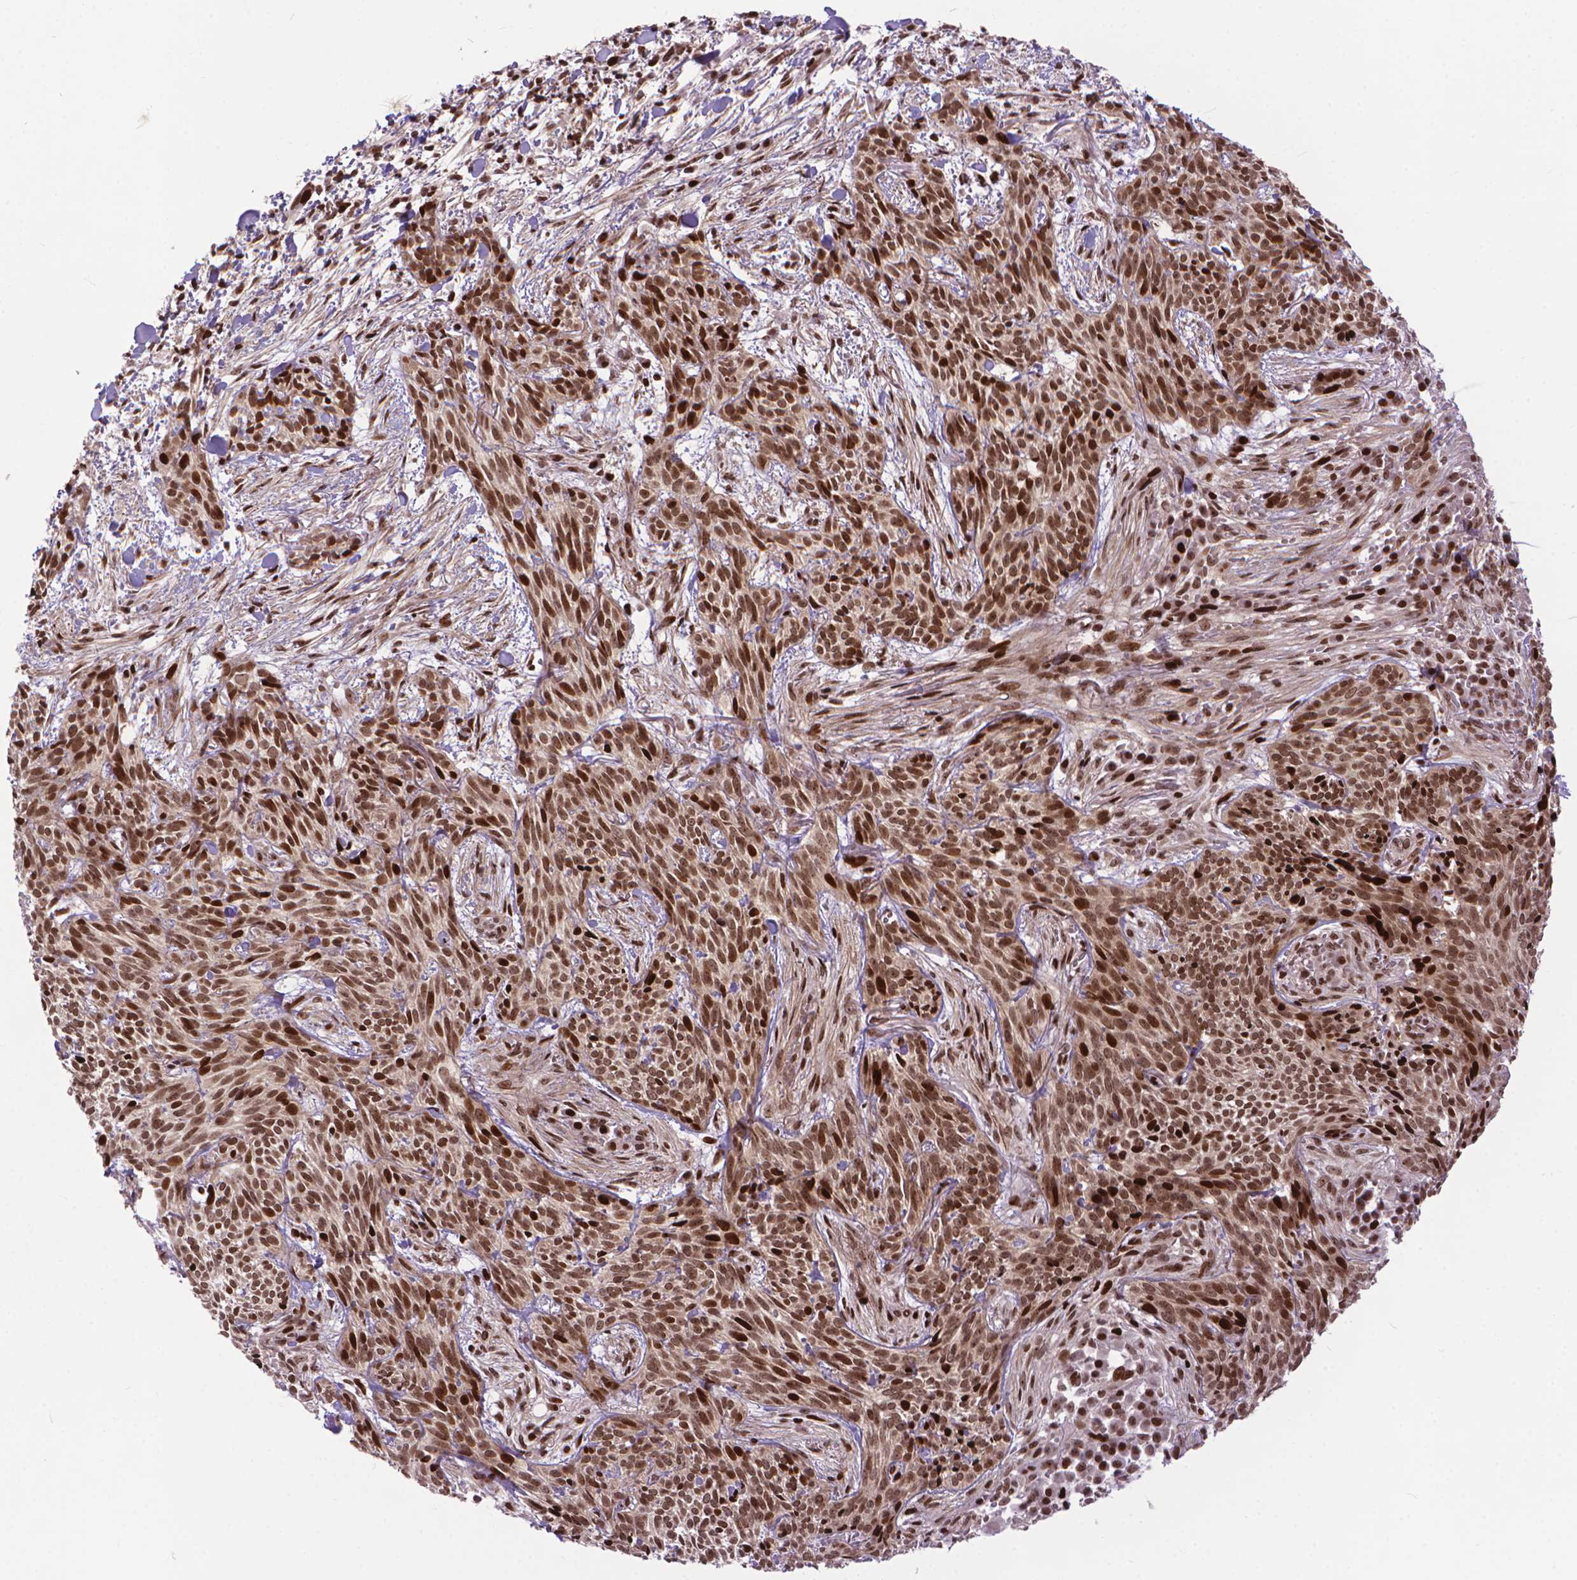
{"staining": {"intensity": "moderate", "quantity": ">75%", "location": "nuclear"}, "tissue": "skin cancer", "cell_type": "Tumor cells", "image_type": "cancer", "snomed": [{"axis": "morphology", "description": "Basal cell carcinoma"}, {"axis": "topography", "description": "Skin"}], "caption": "Immunohistochemical staining of human basal cell carcinoma (skin) shows medium levels of moderate nuclear positivity in about >75% of tumor cells.", "gene": "AMER1", "patient": {"sex": "male", "age": 71}}